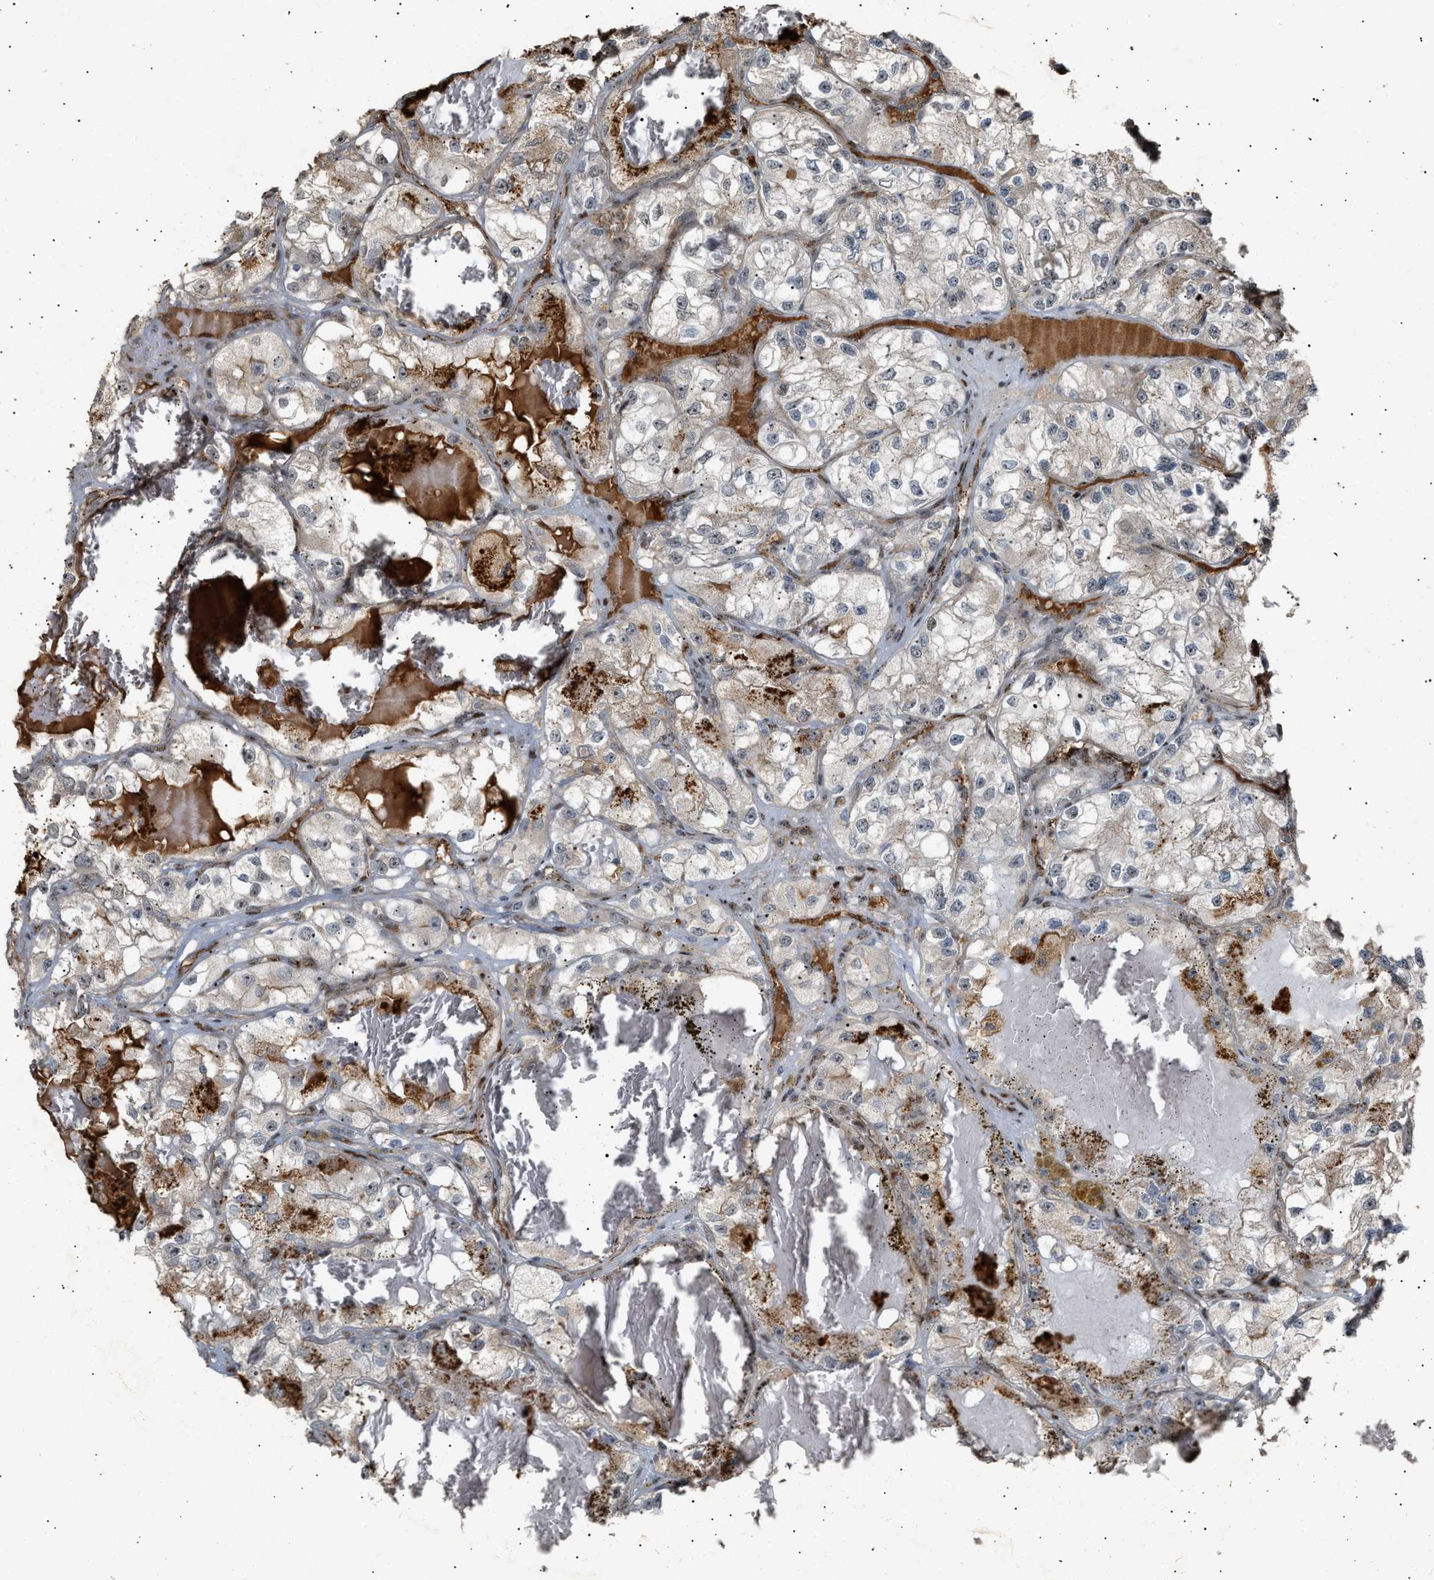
{"staining": {"intensity": "negative", "quantity": "none", "location": "none"}, "tissue": "renal cancer", "cell_type": "Tumor cells", "image_type": "cancer", "snomed": [{"axis": "morphology", "description": "Adenocarcinoma, NOS"}, {"axis": "topography", "description": "Kidney"}], "caption": "Immunohistochemical staining of renal cancer demonstrates no significant staining in tumor cells.", "gene": "ZFAND5", "patient": {"sex": "female", "age": 57}}